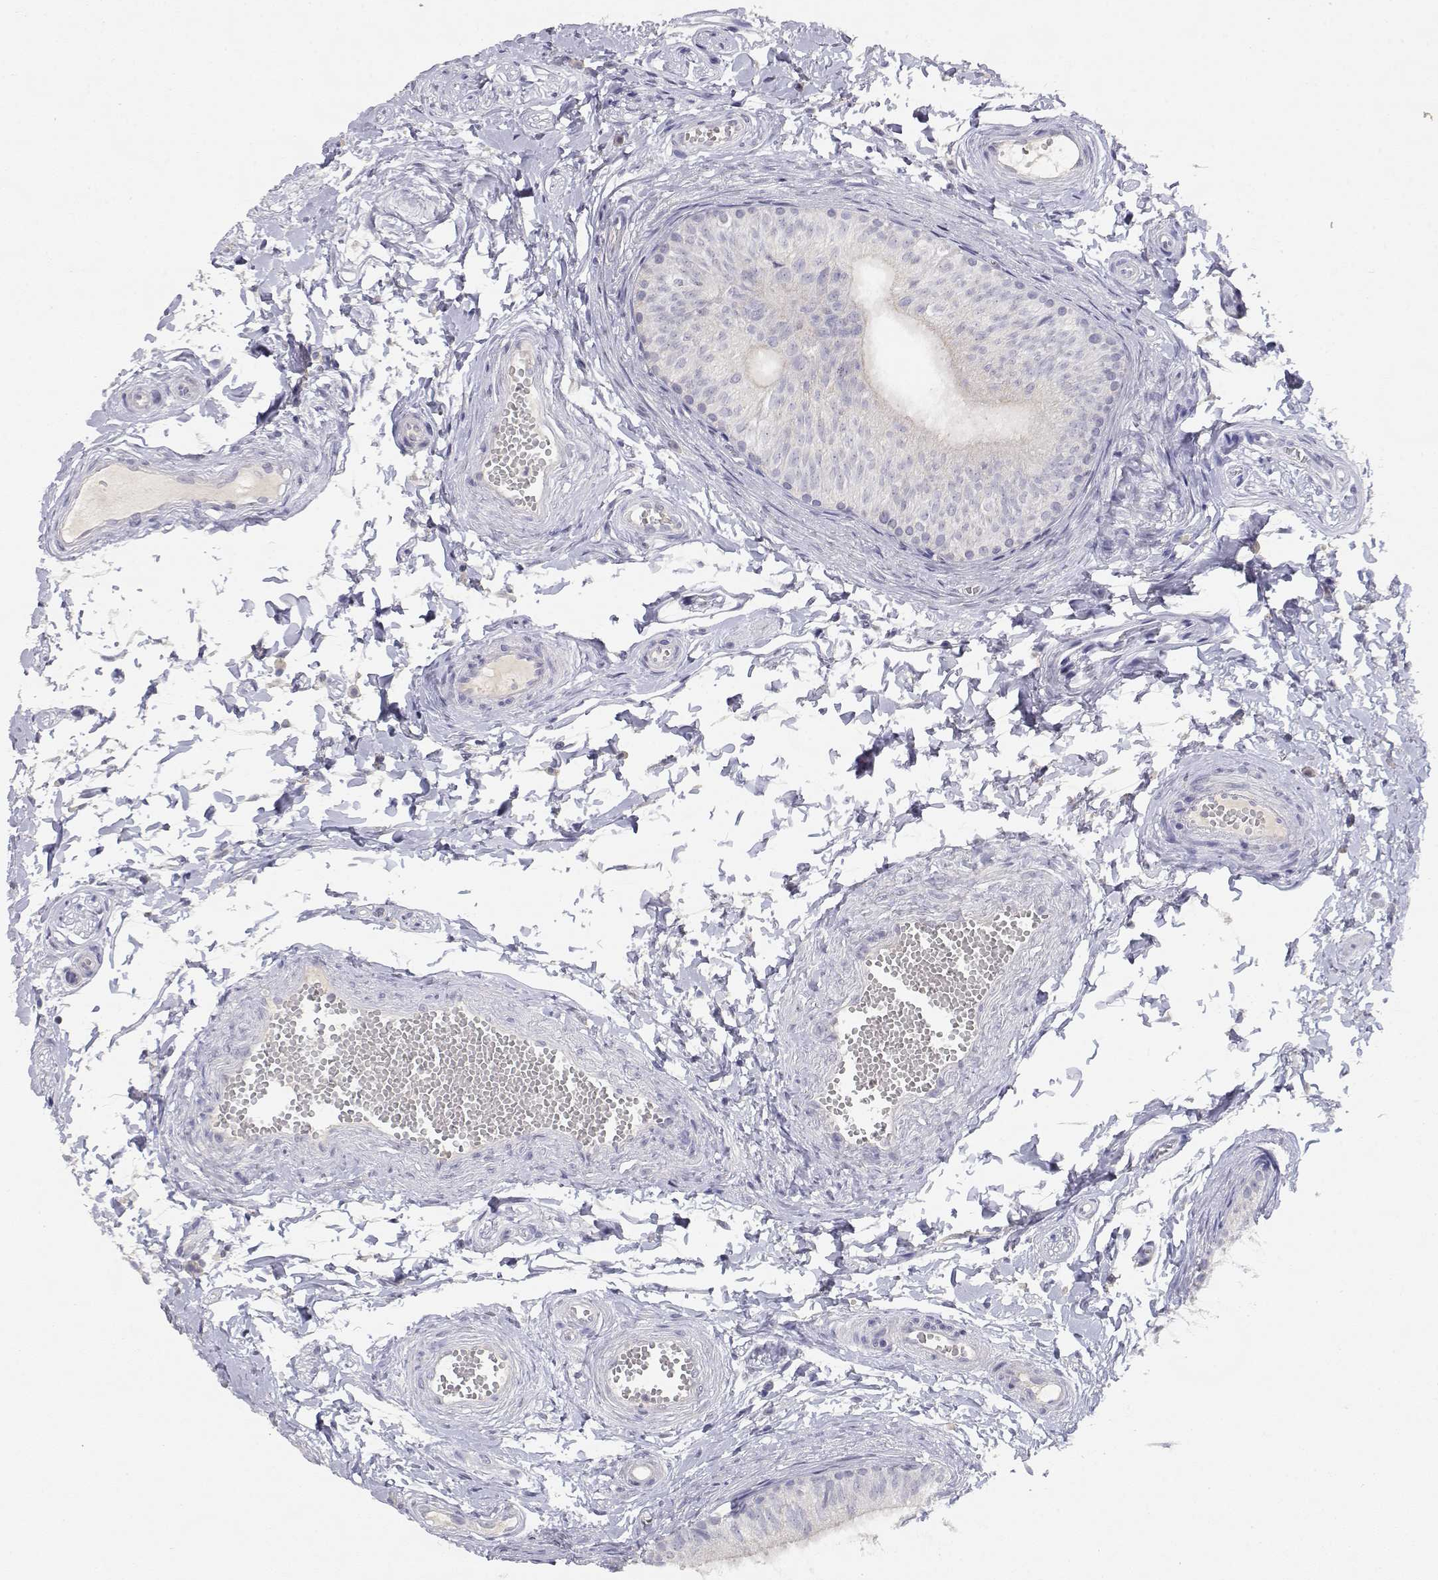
{"staining": {"intensity": "negative", "quantity": "none", "location": "none"}, "tissue": "epididymis", "cell_type": "Glandular cells", "image_type": "normal", "snomed": [{"axis": "morphology", "description": "Normal tissue, NOS"}, {"axis": "topography", "description": "Epididymis"}], "caption": "IHC image of normal epididymis stained for a protein (brown), which exhibits no staining in glandular cells.", "gene": "ADA", "patient": {"sex": "male", "age": 22}}